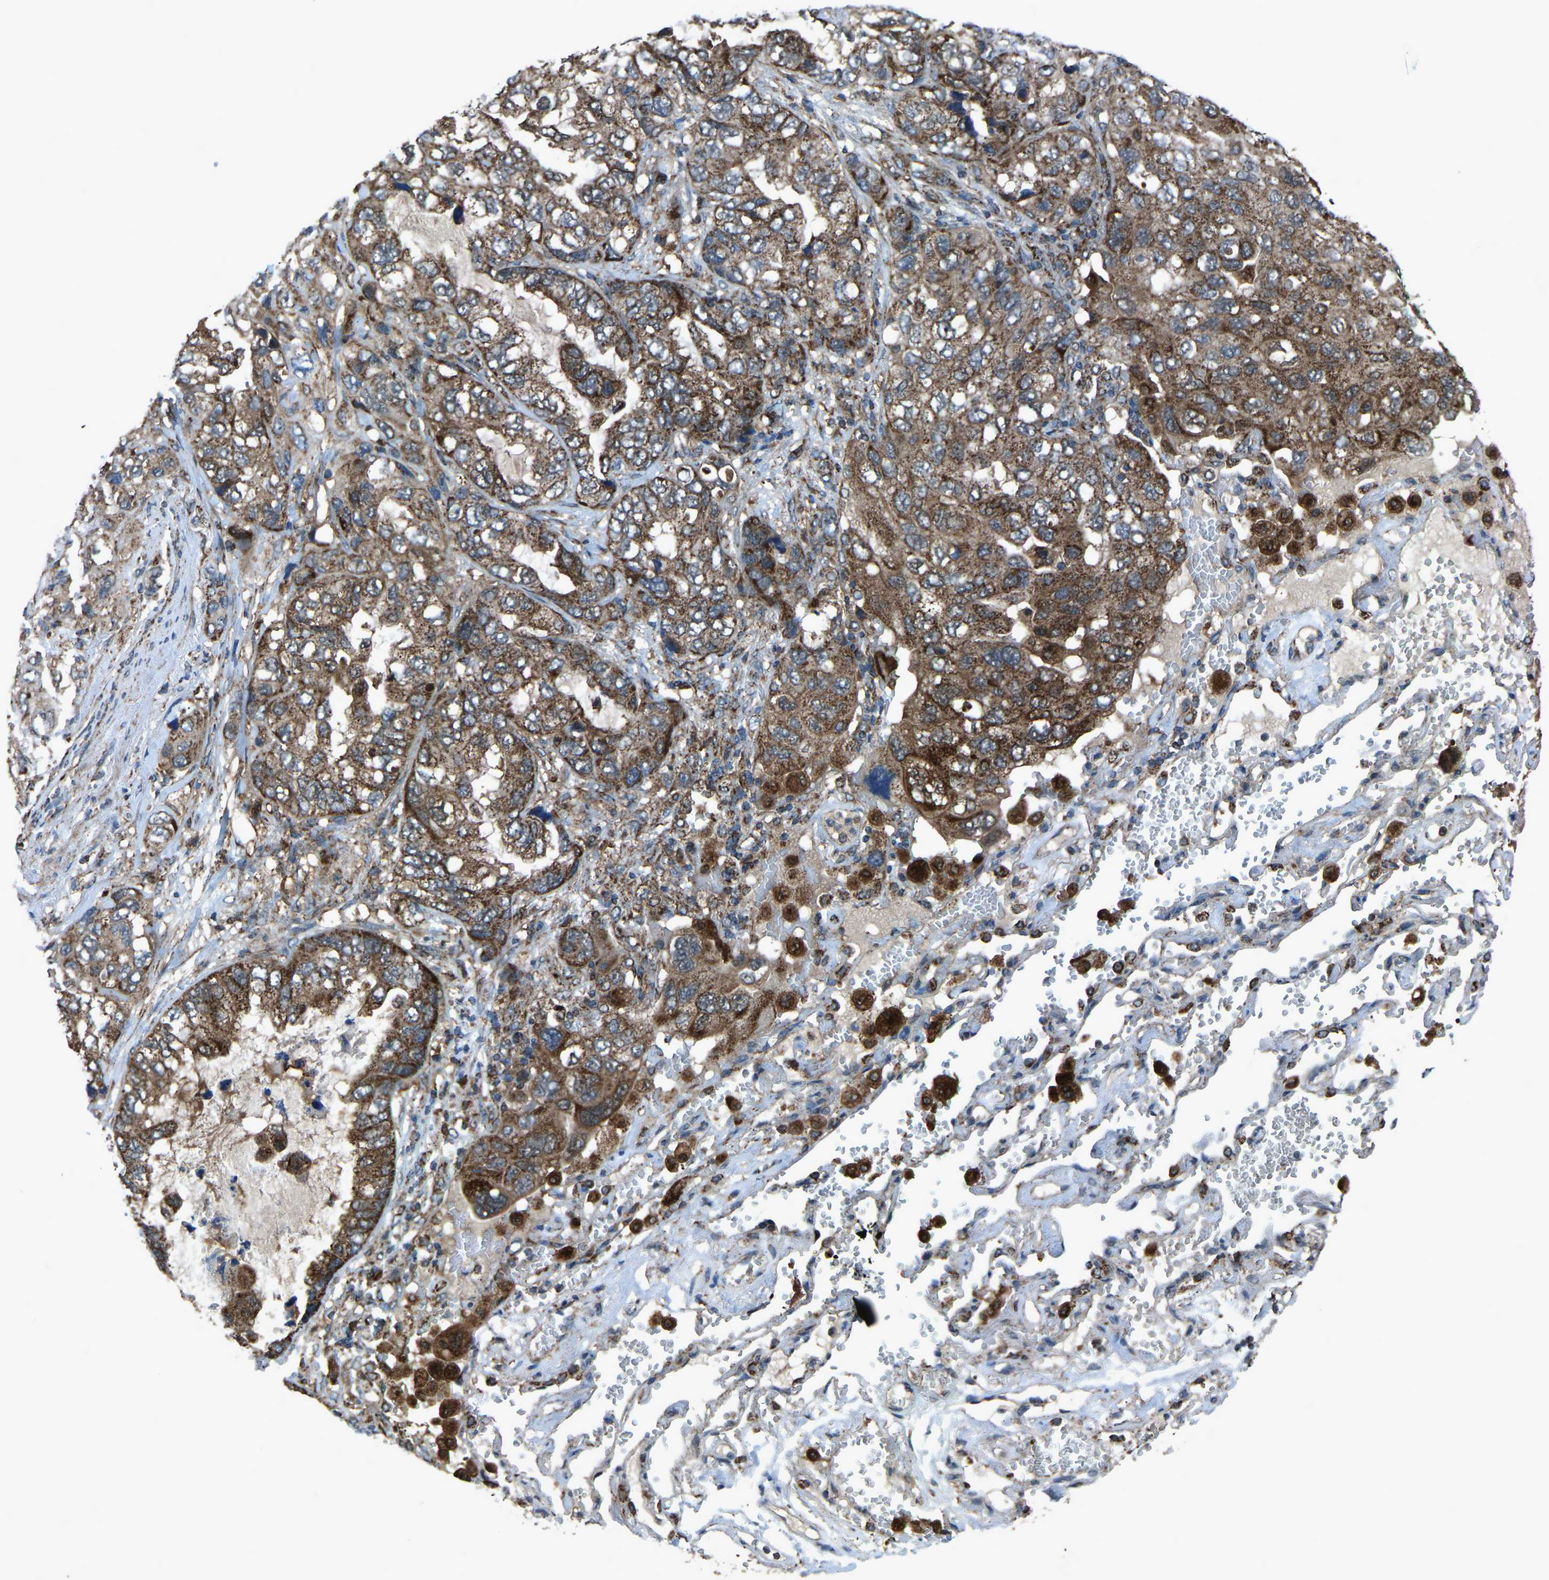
{"staining": {"intensity": "moderate", "quantity": ">75%", "location": "cytoplasmic/membranous"}, "tissue": "lung cancer", "cell_type": "Tumor cells", "image_type": "cancer", "snomed": [{"axis": "morphology", "description": "Squamous cell carcinoma, NOS"}, {"axis": "topography", "description": "Lung"}], "caption": "An image of human lung squamous cell carcinoma stained for a protein exhibits moderate cytoplasmic/membranous brown staining in tumor cells. Nuclei are stained in blue.", "gene": "AKR1A1", "patient": {"sex": "female", "age": 73}}